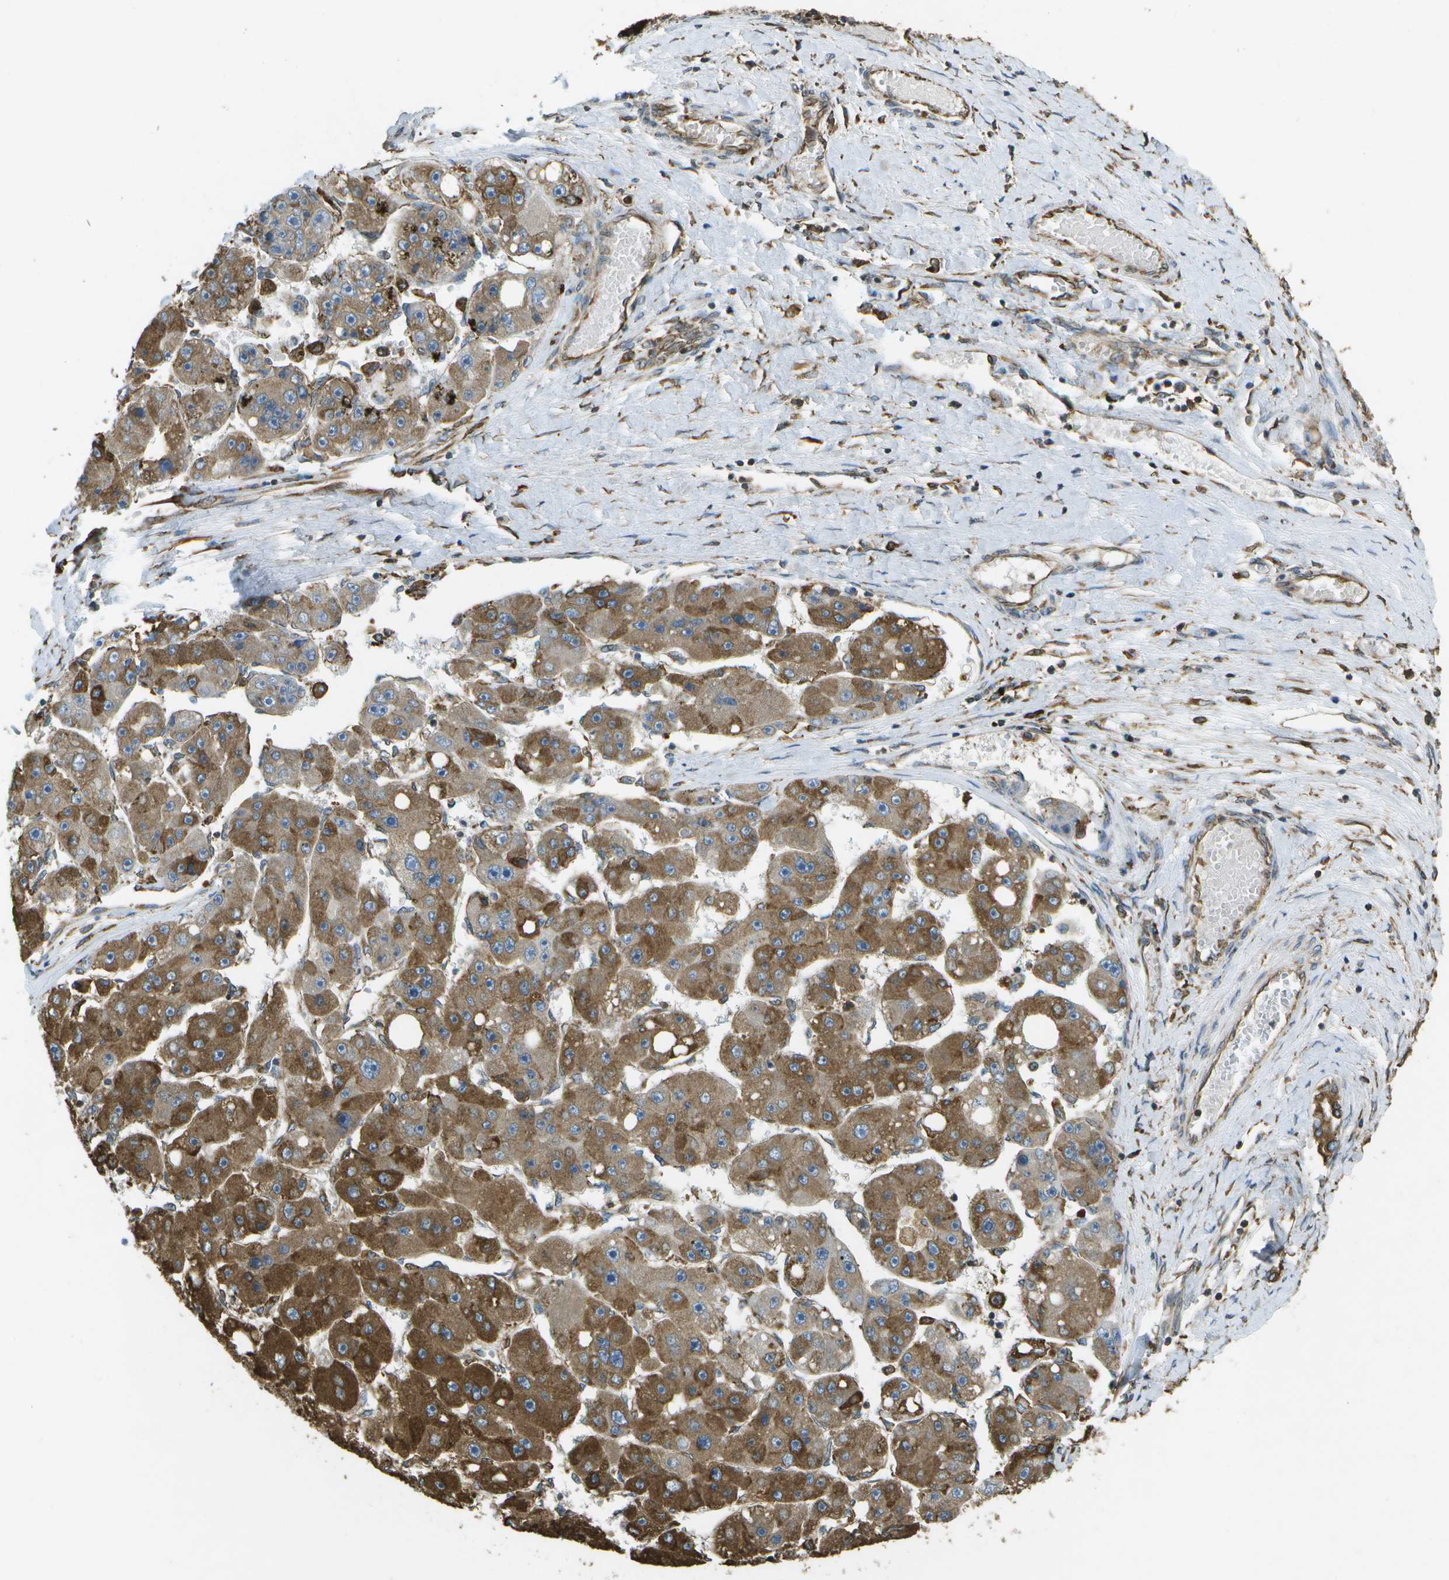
{"staining": {"intensity": "strong", "quantity": ">75%", "location": "cytoplasmic/membranous"}, "tissue": "liver cancer", "cell_type": "Tumor cells", "image_type": "cancer", "snomed": [{"axis": "morphology", "description": "Carcinoma, Hepatocellular, NOS"}, {"axis": "topography", "description": "Liver"}], "caption": "IHC image of hepatocellular carcinoma (liver) stained for a protein (brown), which displays high levels of strong cytoplasmic/membranous expression in approximately >75% of tumor cells.", "gene": "PDIA4", "patient": {"sex": "female", "age": 61}}